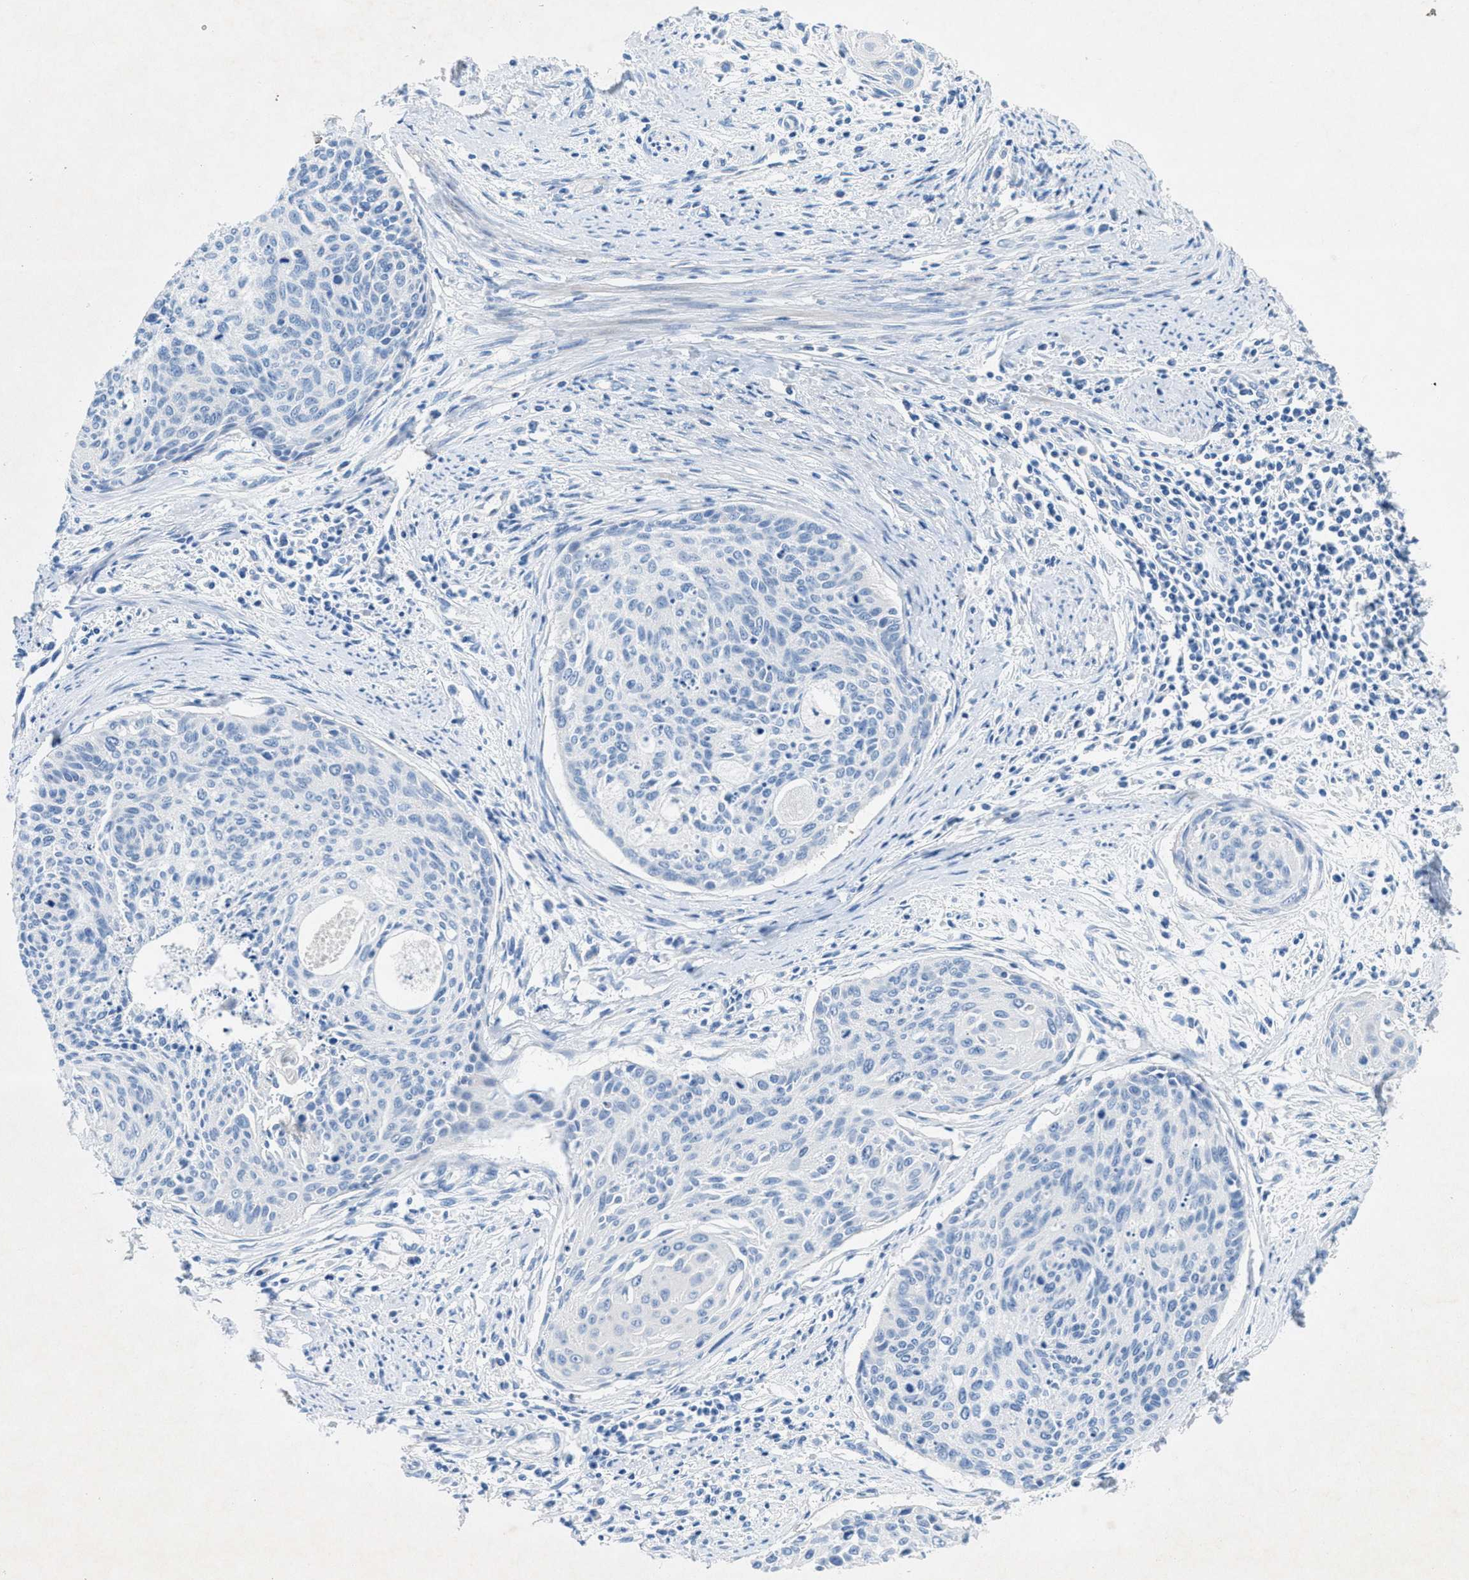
{"staining": {"intensity": "negative", "quantity": "none", "location": "none"}, "tissue": "cervical cancer", "cell_type": "Tumor cells", "image_type": "cancer", "snomed": [{"axis": "morphology", "description": "Squamous cell carcinoma, NOS"}, {"axis": "topography", "description": "Cervix"}], "caption": "IHC micrograph of human cervical squamous cell carcinoma stained for a protein (brown), which demonstrates no staining in tumor cells.", "gene": "GALNT17", "patient": {"sex": "female", "age": 55}}